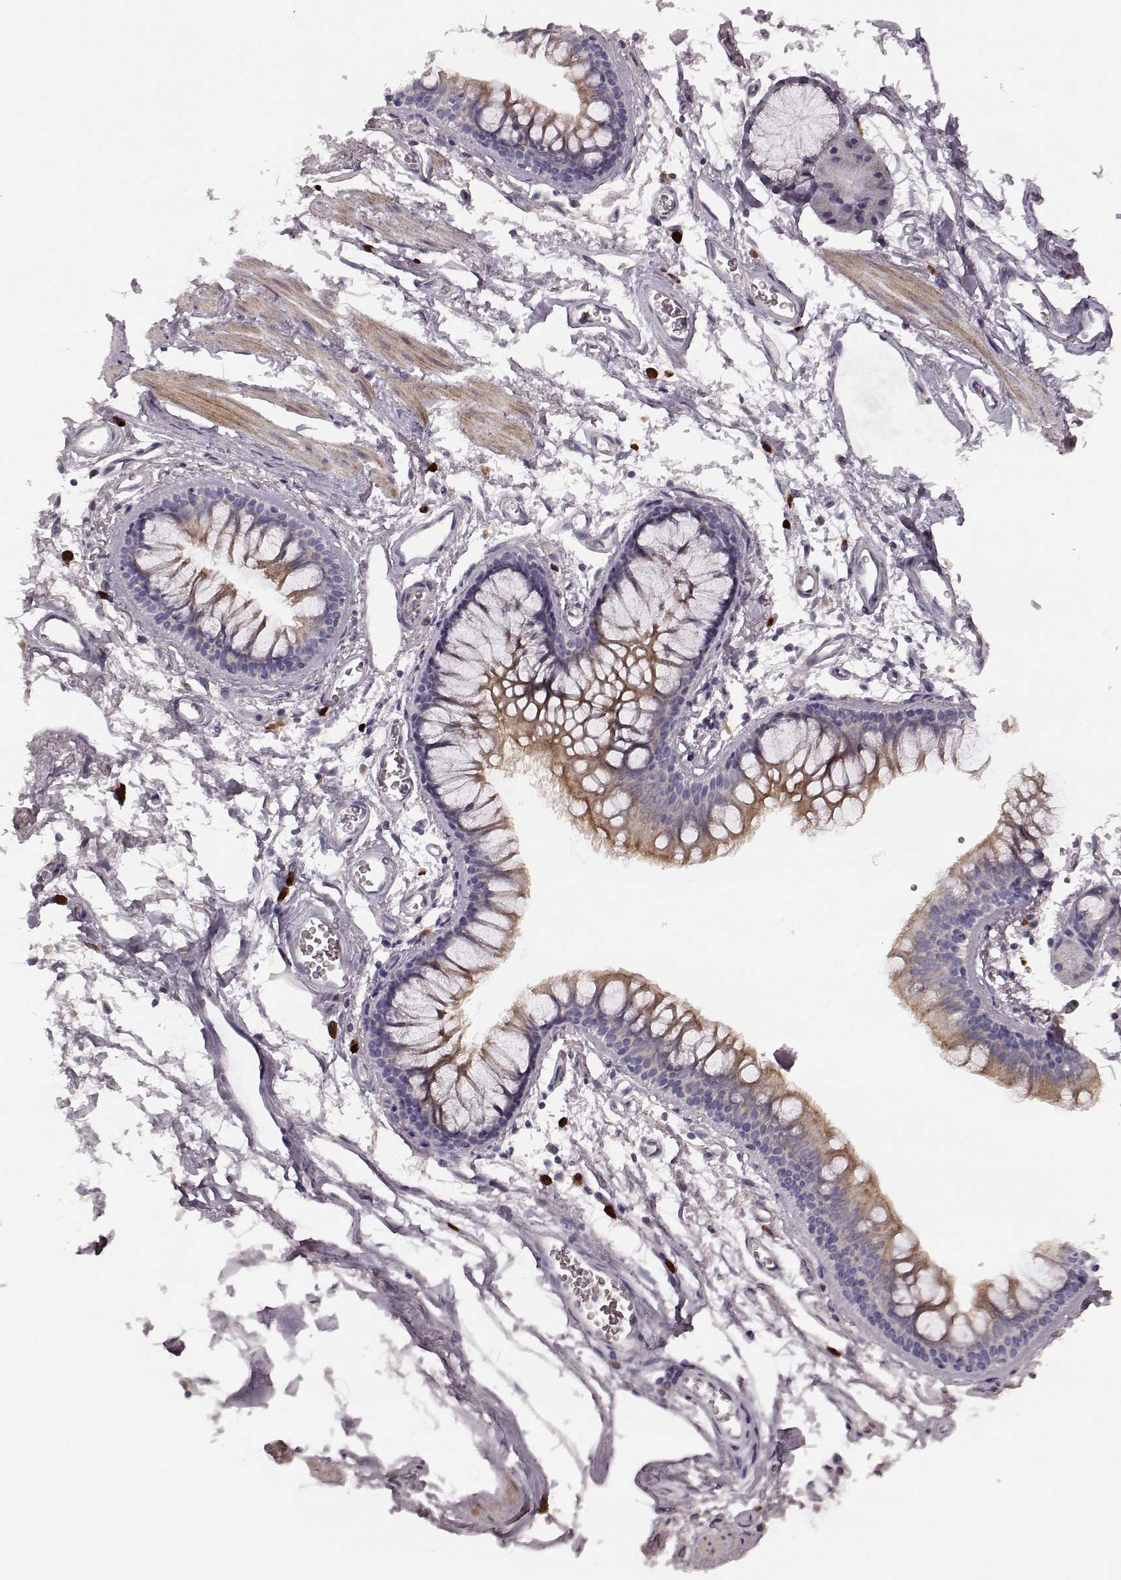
{"staining": {"intensity": "strong", "quantity": "<25%", "location": "nuclear"}, "tissue": "soft tissue", "cell_type": "Fibroblasts", "image_type": "normal", "snomed": [{"axis": "morphology", "description": "Normal tissue, NOS"}, {"axis": "topography", "description": "Cartilage tissue"}, {"axis": "topography", "description": "Bronchus"}], "caption": "Immunohistochemistry (IHC) of benign soft tissue demonstrates medium levels of strong nuclear positivity in approximately <25% of fibroblasts.", "gene": "SLC52A3", "patient": {"sex": "female", "age": 79}}